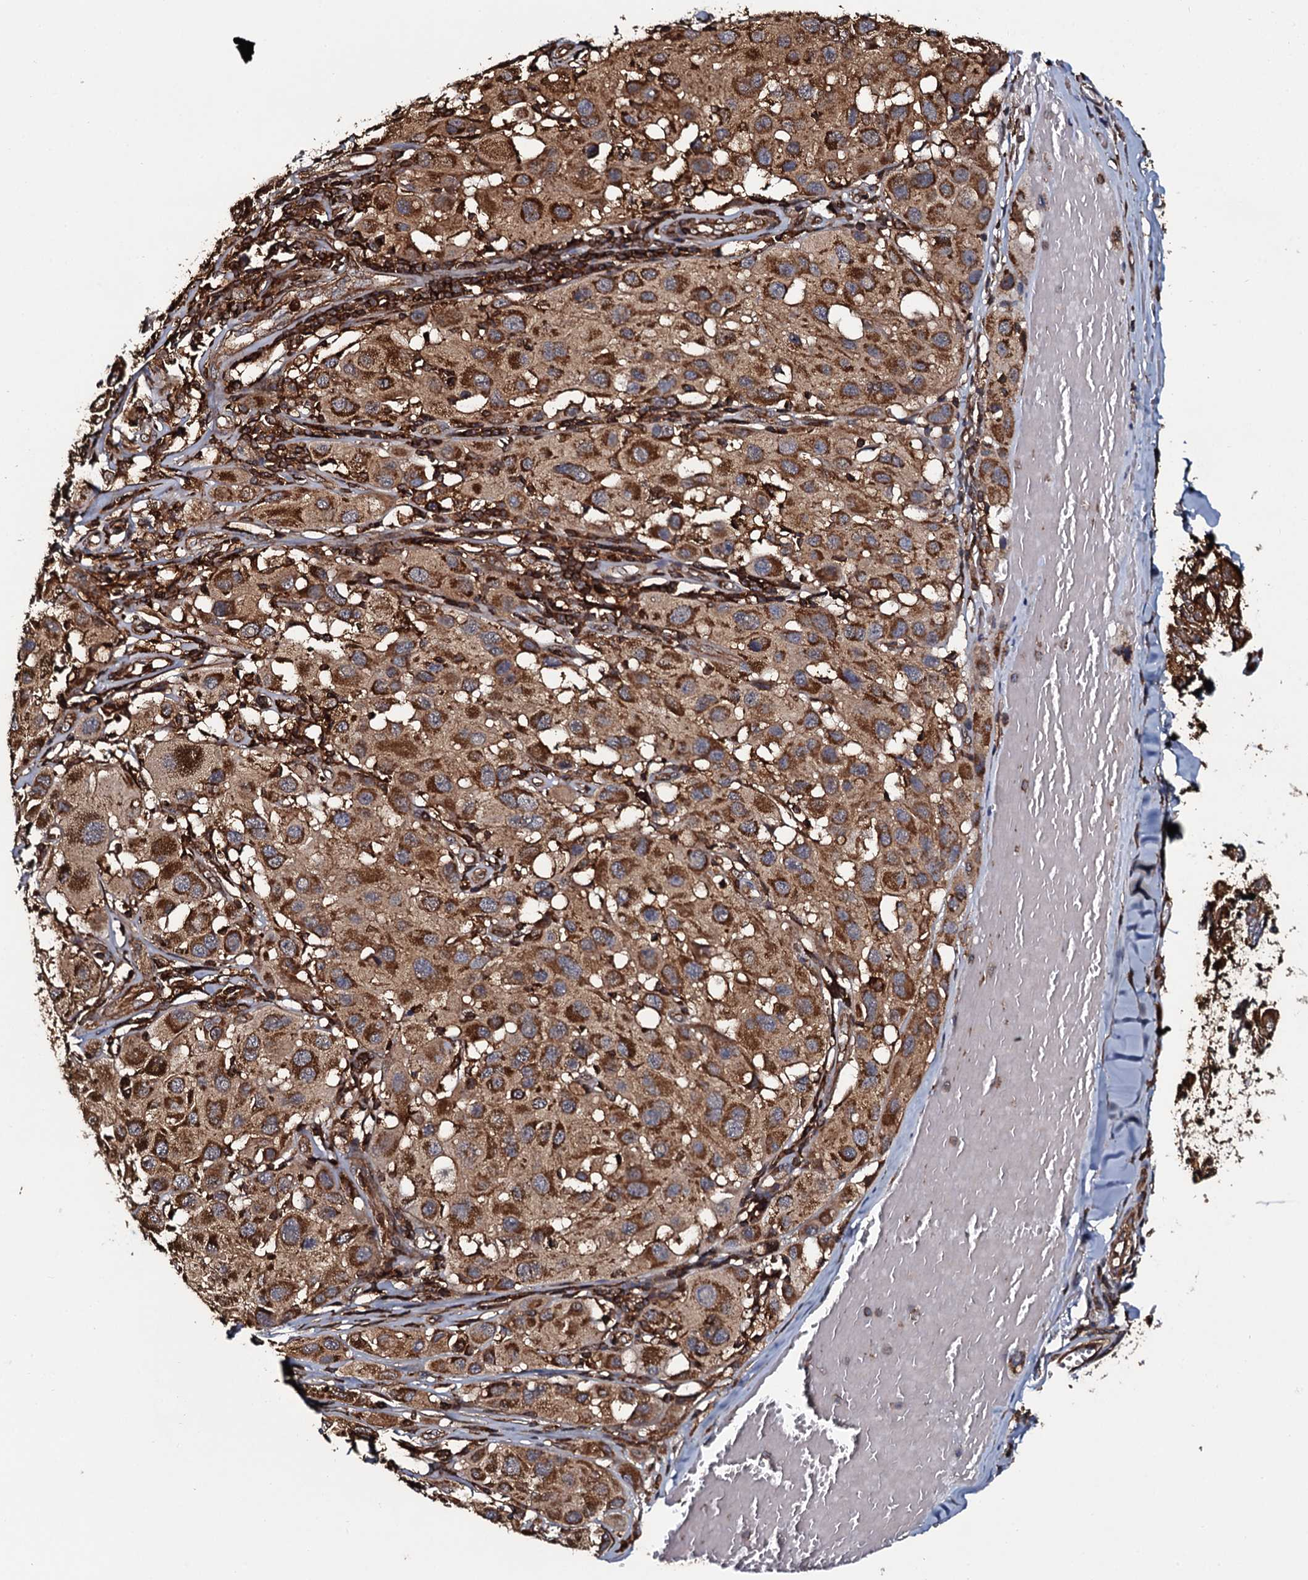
{"staining": {"intensity": "strong", "quantity": ">75%", "location": "cytoplasmic/membranous"}, "tissue": "melanoma", "cell_type": "Tumor cells", "image_type": "cancer", "snomed": [{"axis": "morphology", "description": "Malignant melanoma, Metastatic site"}, {"axis": "topography", "description": "Skin"}], "caption": "The micrograph shows a brown stain indicating the presence of a protein in the cytoplasmic/membranous of tumor cells in malignant melanoma (metastatic site). (DAB (3,3'-diaminobenzidine) = brown stain, brightfield microscopy at high magnification).", "gene": "VWA8", "patient": {"sex": "male", "age": 41}}